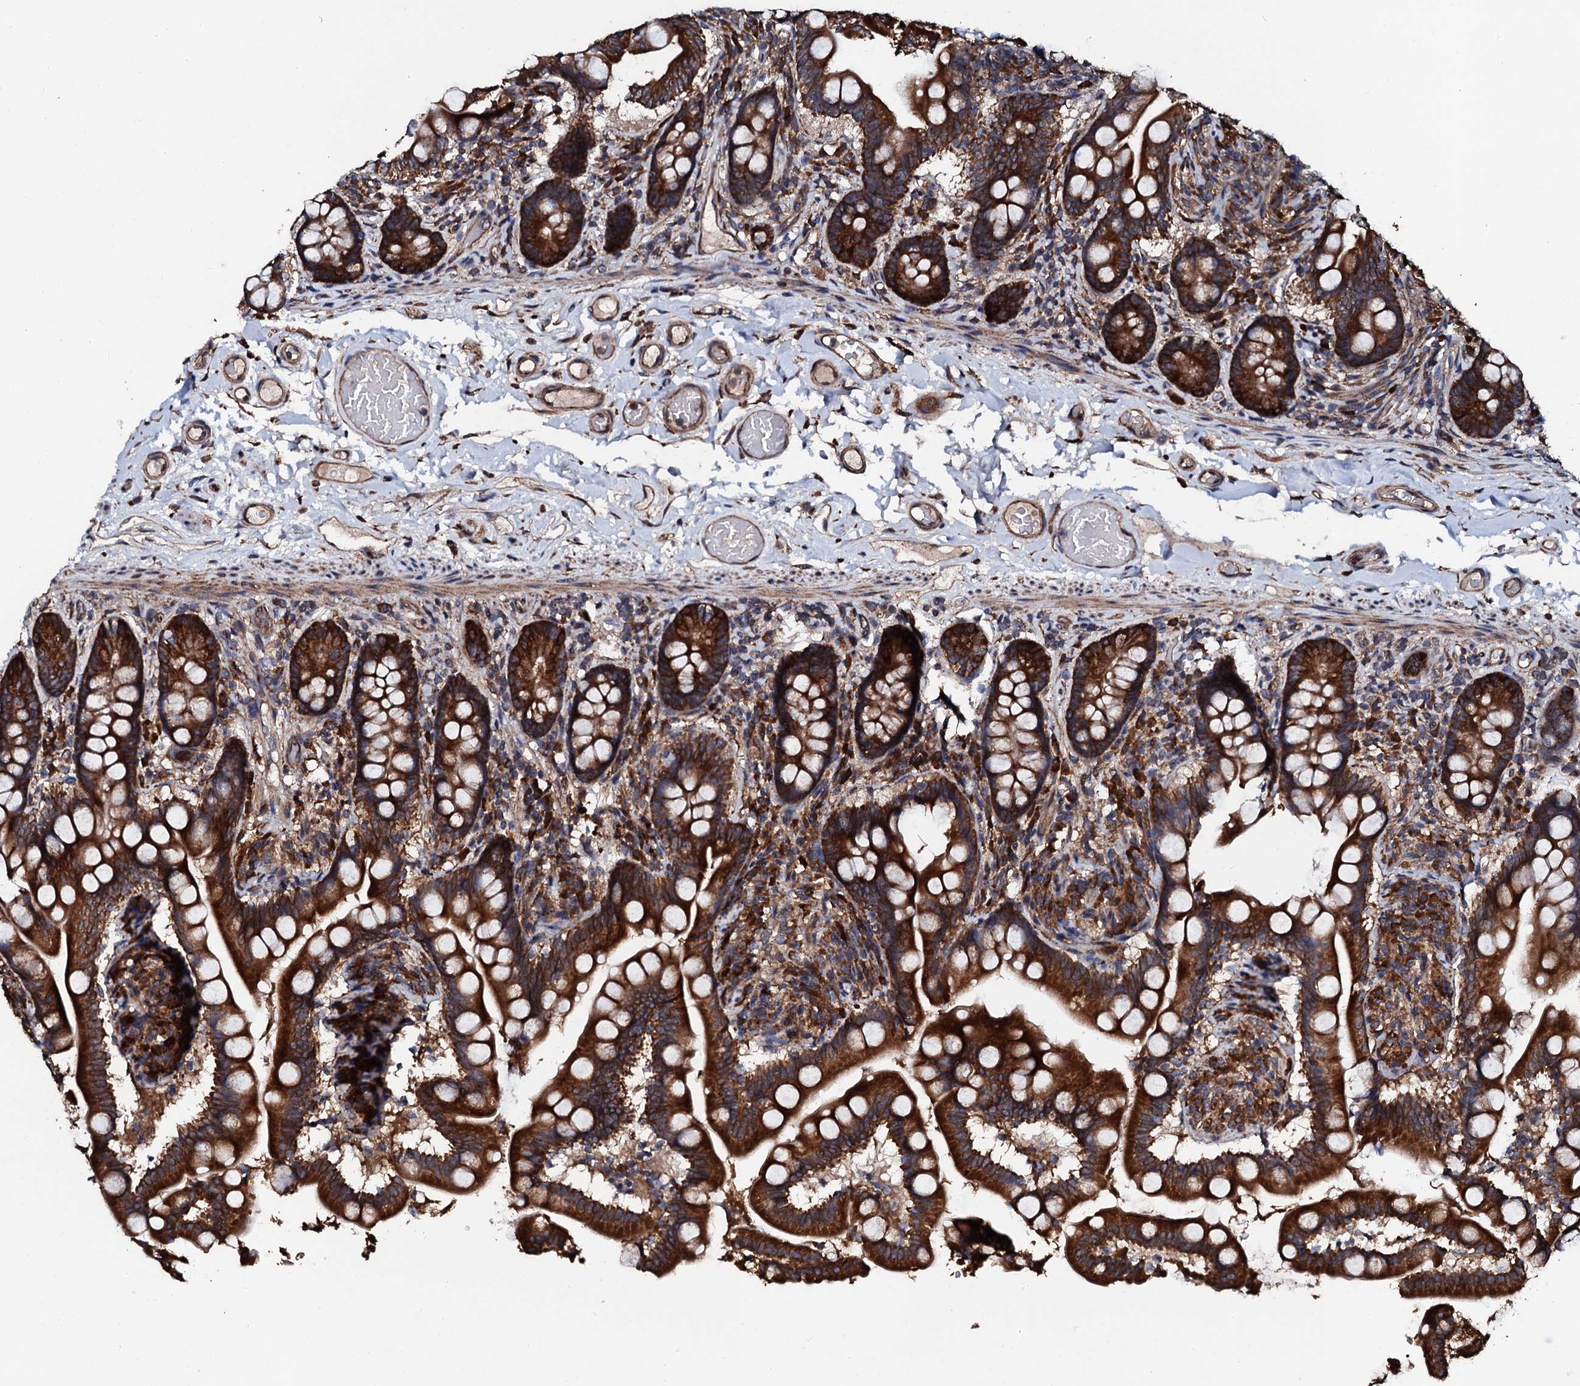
{"staining": {"intensity": "strong", "quantity": ">75%", "location": "cytoplasmic/membranous"}, "tissue": "small intestine", "cell_type": "Glandular cells", "image_type": "normal", "snomed": [{"axis": "morphology", "description": "Normal tissue, NOS"}, {"axis": "topography", "description": "Small intestine"}], "caption": "Immunohistochemistry (IHC) photomicrograph of benign small intestine stained for a protein (brown), which shows high levels of strong cytoplasmic/membranous positivity in approximately >75% of glandular cells.", "gene": "CKAP5", "patient": {"sex": "female", "age": 64}}